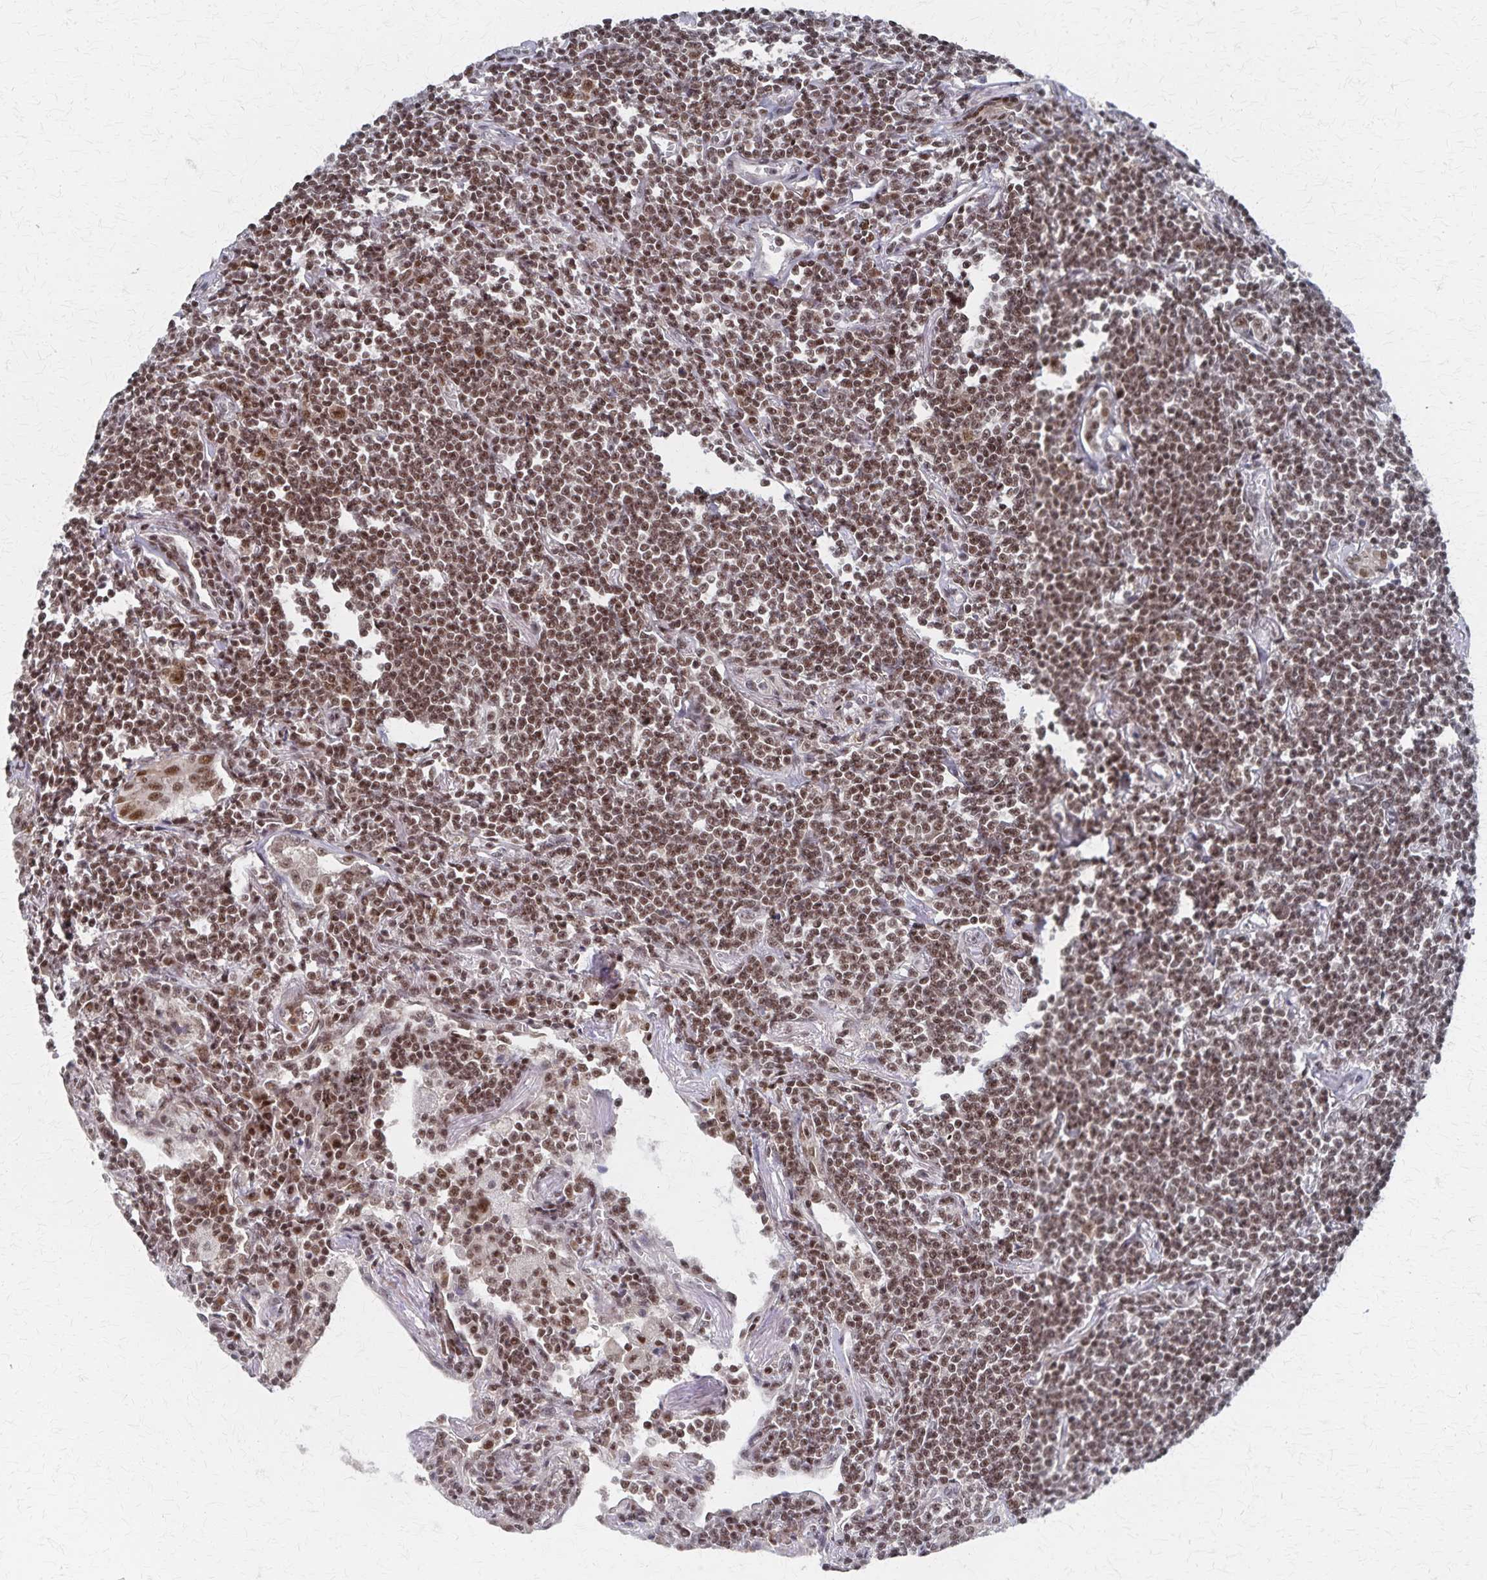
{"staining": {"intensity": "moderate", "quantity": ">75%", "location": "nuclear"}, "tissue": "lymphoma", "cell_type": "Tumor cells", "image_type": "cancer", "snomed": [{"axis": "morphology", "description": "Malignant lymphoma, non-Hodgkin's type, Low grade"}, {"axis": "topography", "description": "Lung"}], "caption": "This micrograph shows lymphoma stained with immunohistochemistry to label a protein in brown. The nuclear of tumor cells show moderate positivity for the protein. Nuclei are counter-stained blue.", "gene": "GTF2B", "patient": {"sex": "female", "age": 71}}